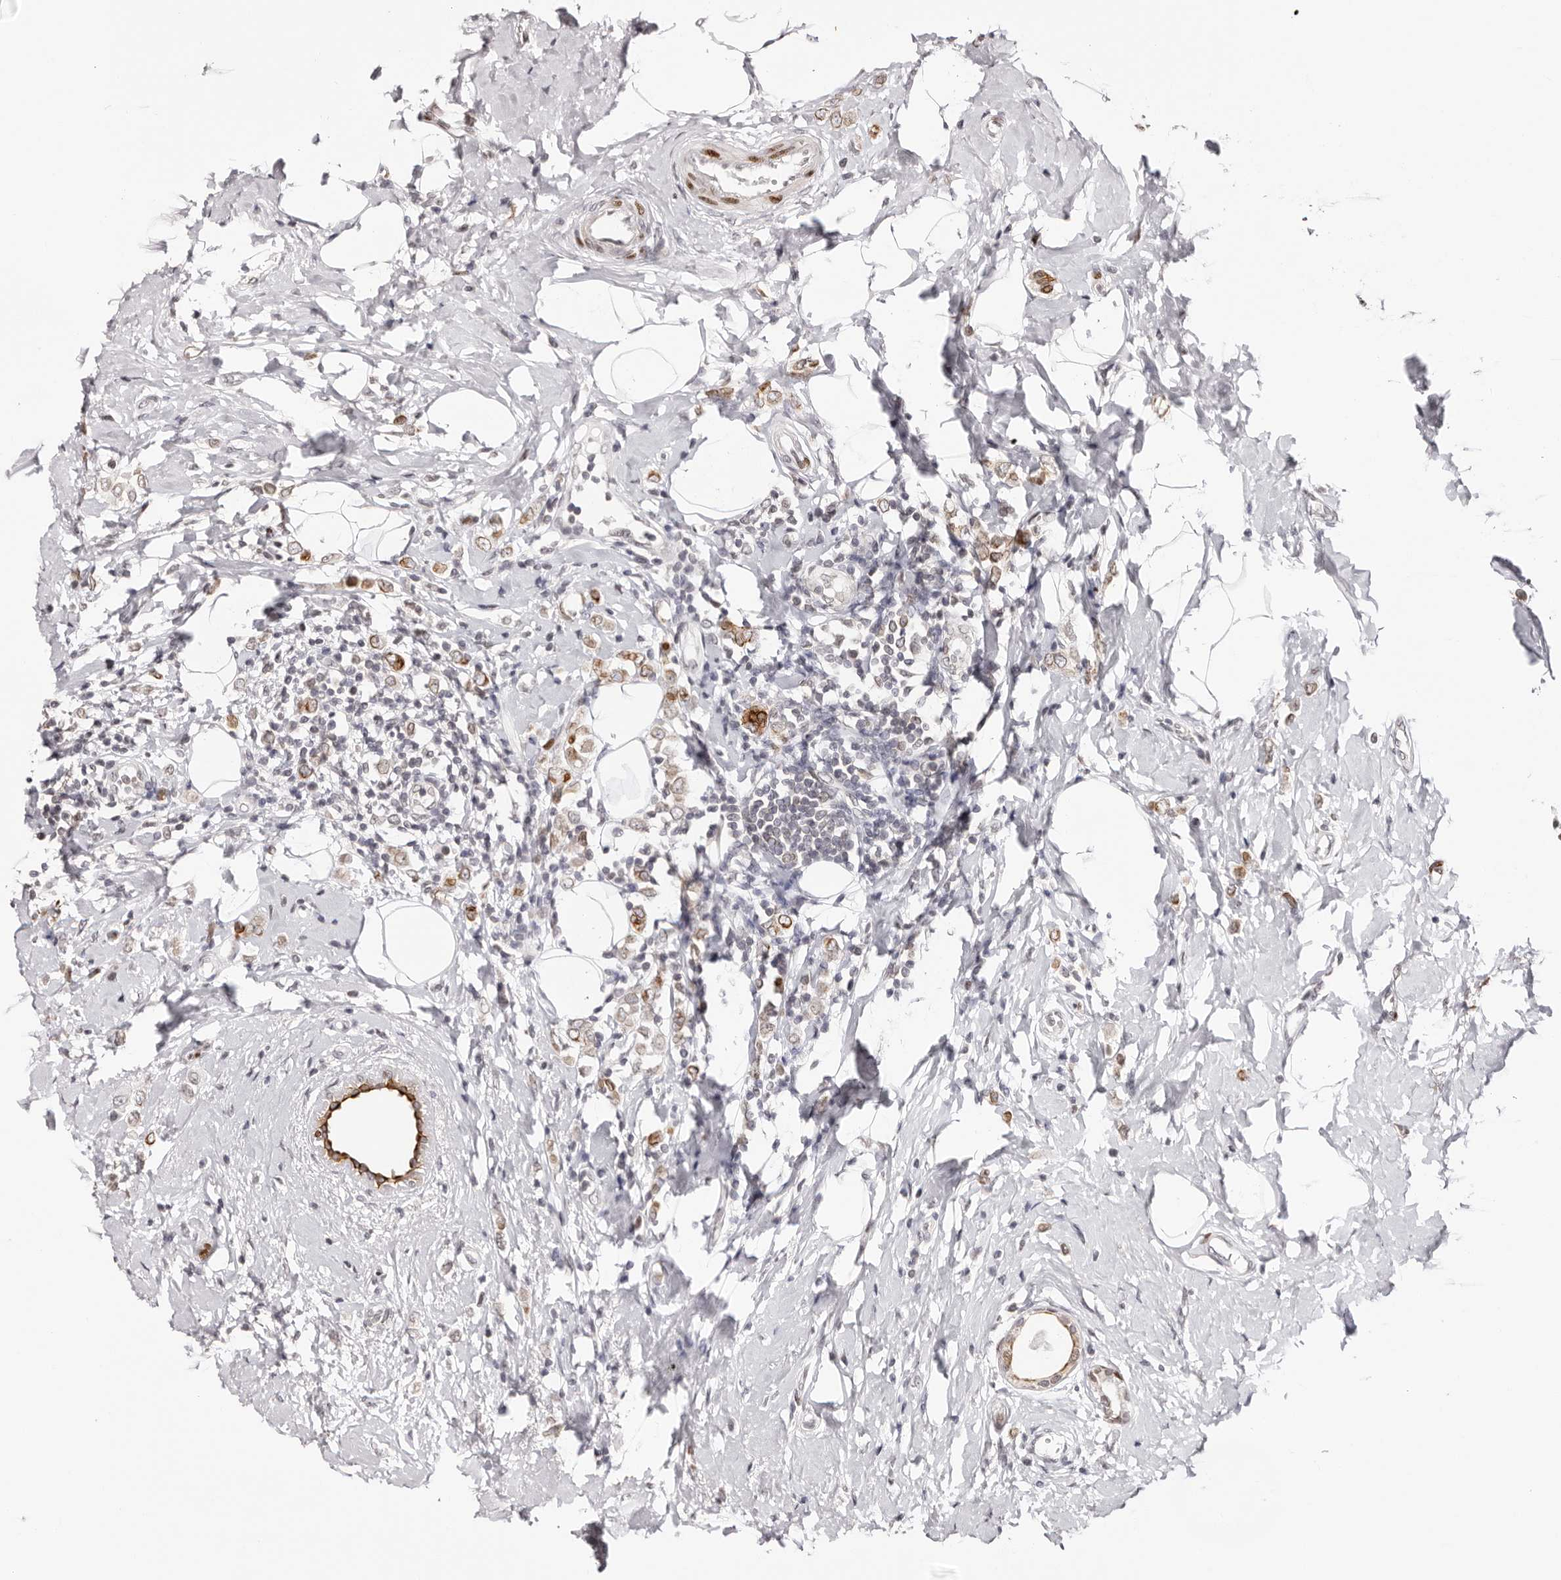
{"staining": {"intensity": "moderate", "quantity": ">75%", "location": "cytoplasmic/membranous,nuclear"}, "tissue": "breast cancer", "cell_type": "Tumor cells", "image_type": "cancer", "snomed": [{"axis": "morphology", "description": "Lobular carcinoma"}, {"axis": "topography", "description": "Breast"}], "caption": "Moderate cytoplasmic/membranous and nuclear expression for a protein is seen in approximately >75% of tumor cells of breast cancer using immunohistochemistry.", "gene": "NUP153", "patient": {"sex": "female", "age": 47}}